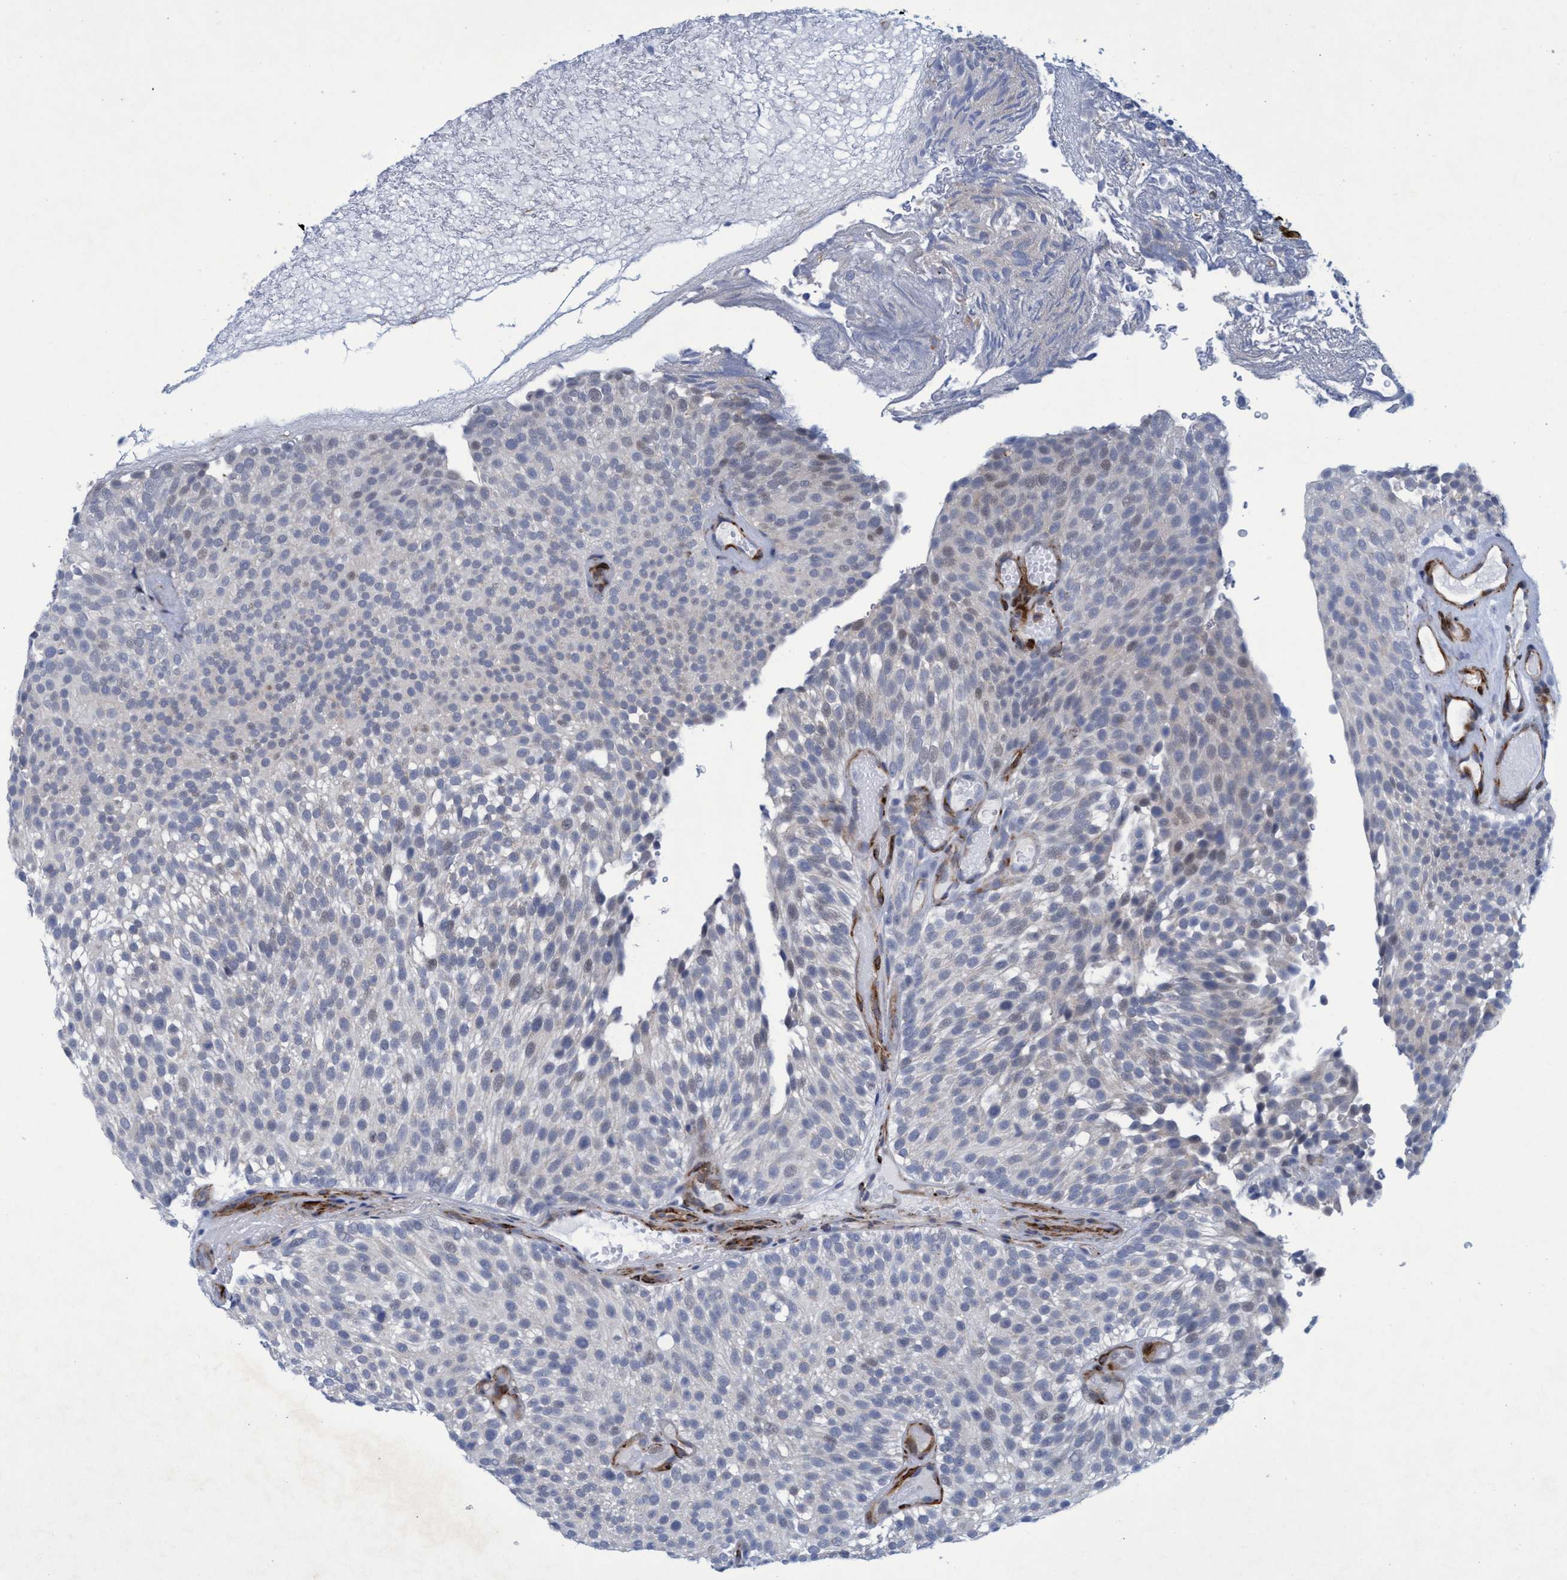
{"staining": {"intensity": "weak", "quantity": "<25%", "location": "cytoplasmic/membranous,nuclear"}, "tissue": "urothelial cancer", "cell_type": "Tumor cells", "image_type": "cancer", "snomed": [{"axis": "morphology", "description": "Urothelial carcinoma, Low grade"}, {"axis": "topography", "description": "Urinary bladder"}], "caption": "A micrograph of urothelial cancer stained for a protein demonstrates no brown staining in tumor cells.", "gene": "SLC43A2", "patient": {"sex": "male", "age": 78}}